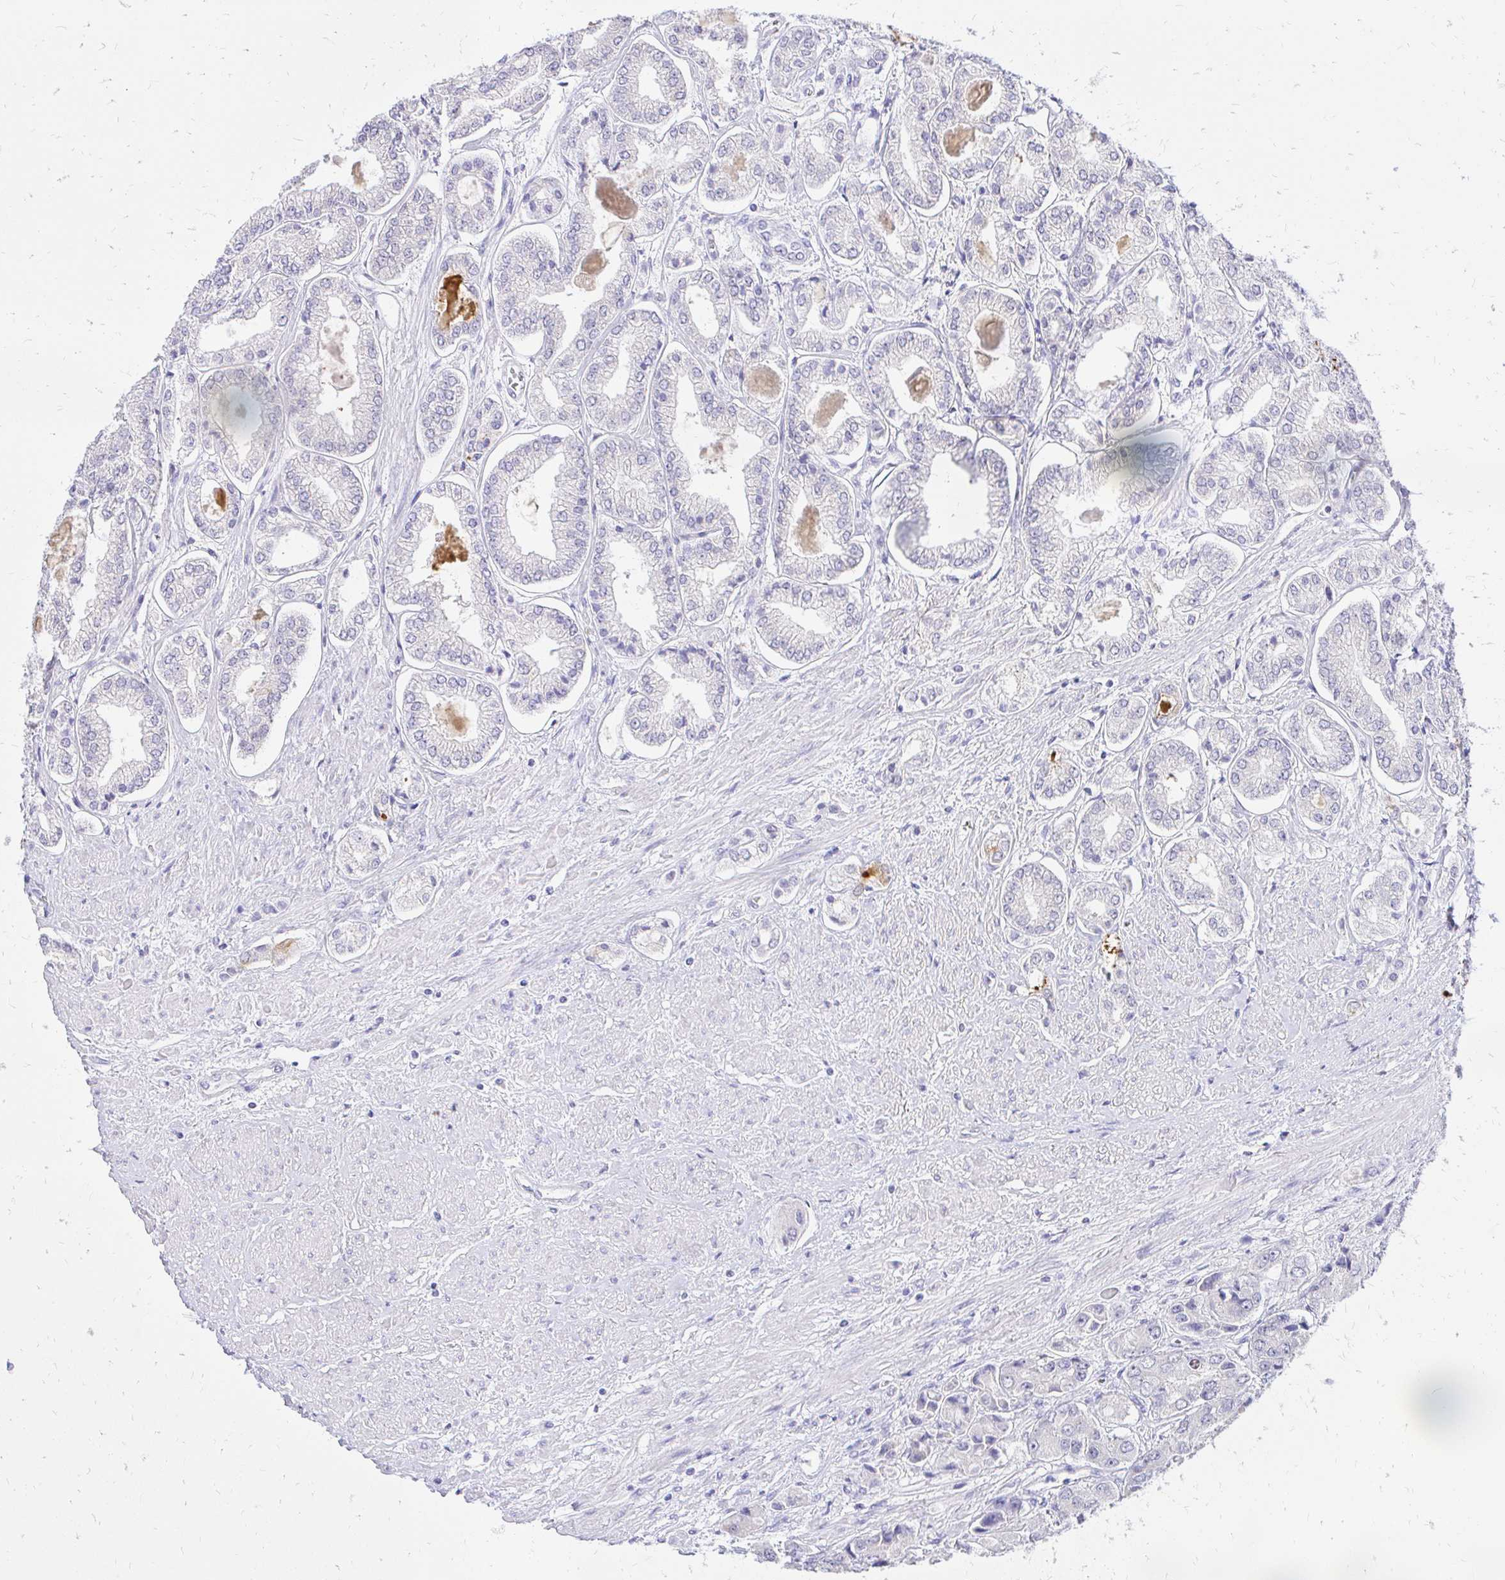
{"staining": {"intensity": "negative", "quantity": "none", "location": "none"}, "tissue": "prostate cancer", "cell_type": "Tumor cells", "image_type": "cancer", "snomed": [{"axis": "morphology", "description": "Adenocarcinoma, Low grade"}, {"axis": "topography", "description": "Prostate"}], "caption": "Tumor cells show no significant expression in prostate cancer.", "gene": "FATE1", "patient": {"sex": "male", "age": 69}}